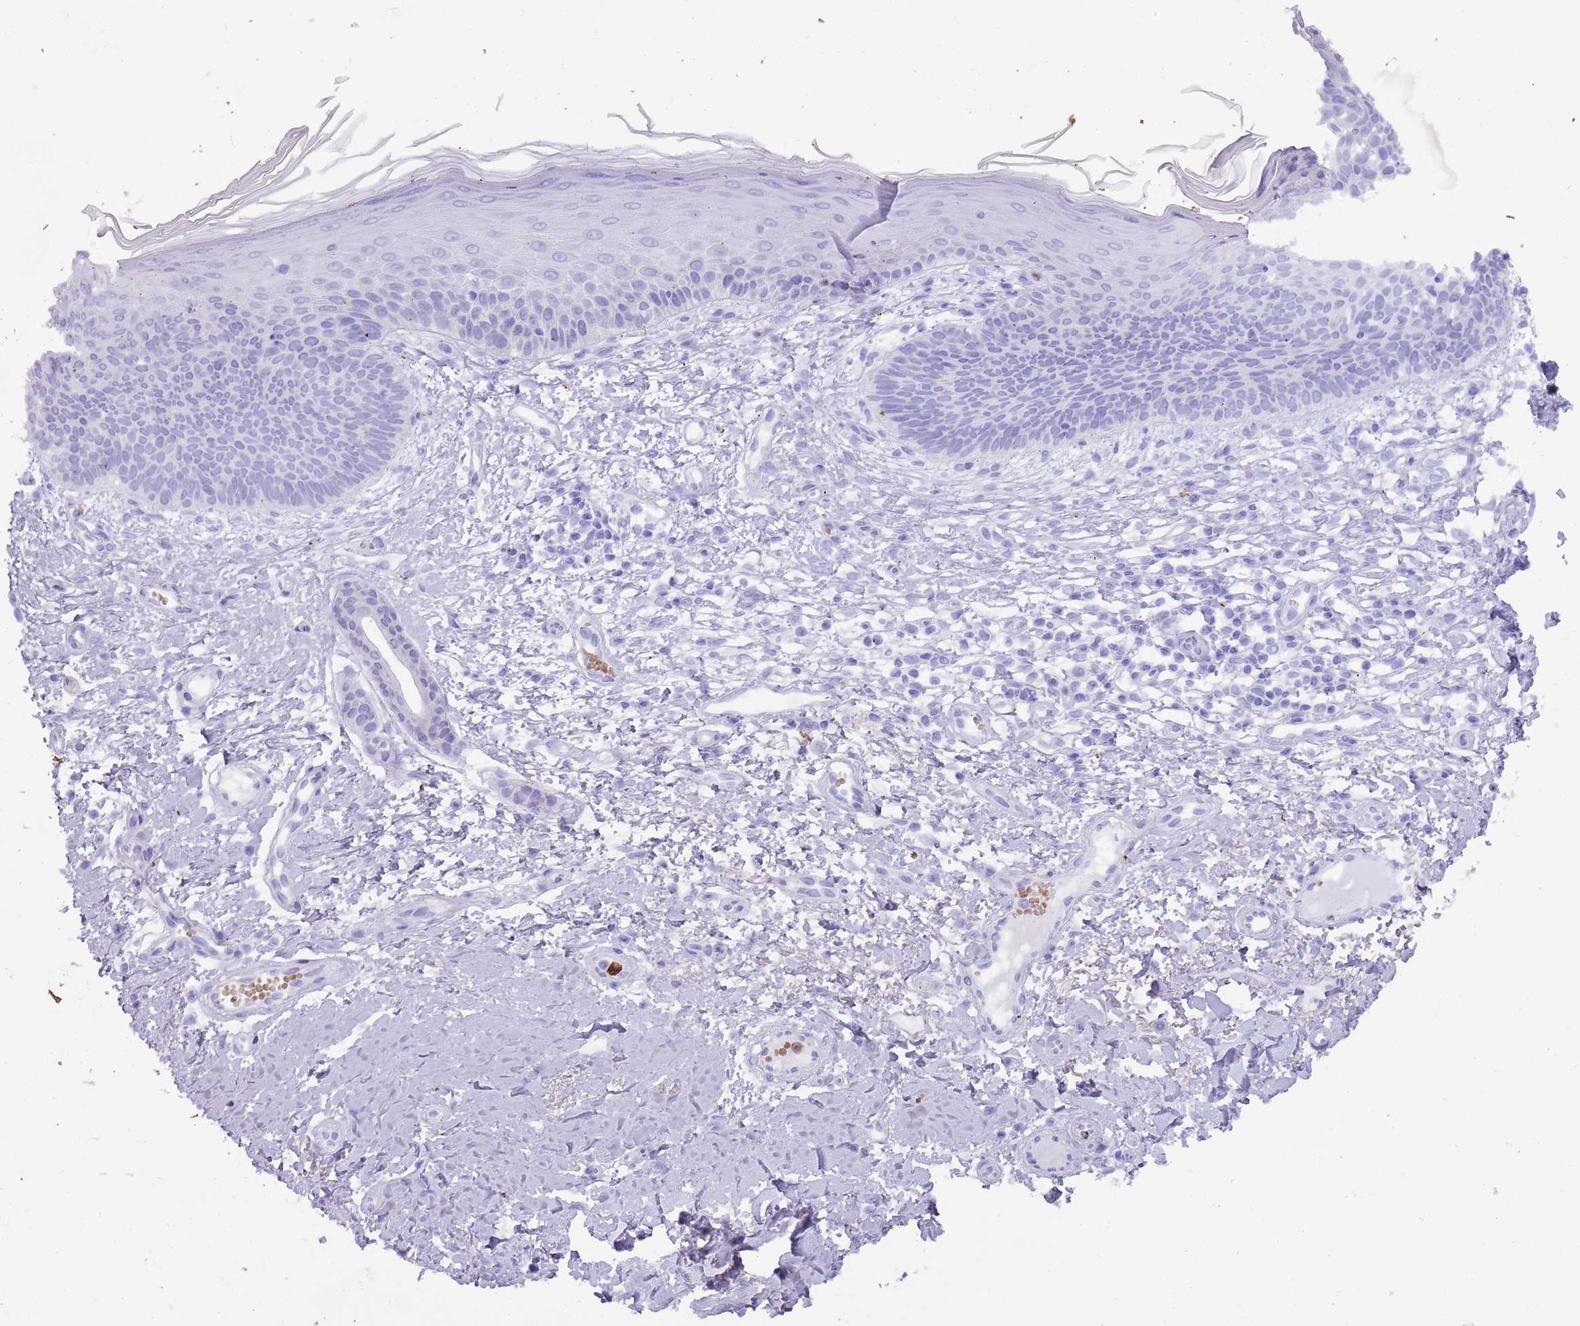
{"staining": {"intensity": "negative", "quantity": "none", "location": "none"}, "tissue": "skin cancer", "cell_type": "Tumor cells", "image_type": "cancer", "snomed": [{"axis": "morphology", "description": "Basal cell carcinoma"}, {"axis": "topography", "description": "Skin"}], "caption": "This is a micrograph of immunohistochemistry staining of skin cancer, which shows no staining in tumor cells. (Brightfield microscopy of DAB (3,3'-diaminobenzidine) immunohistochemistry at high magnification).", "gene": "TMEM251", "patient": {"sex": "male", "age": 78}}